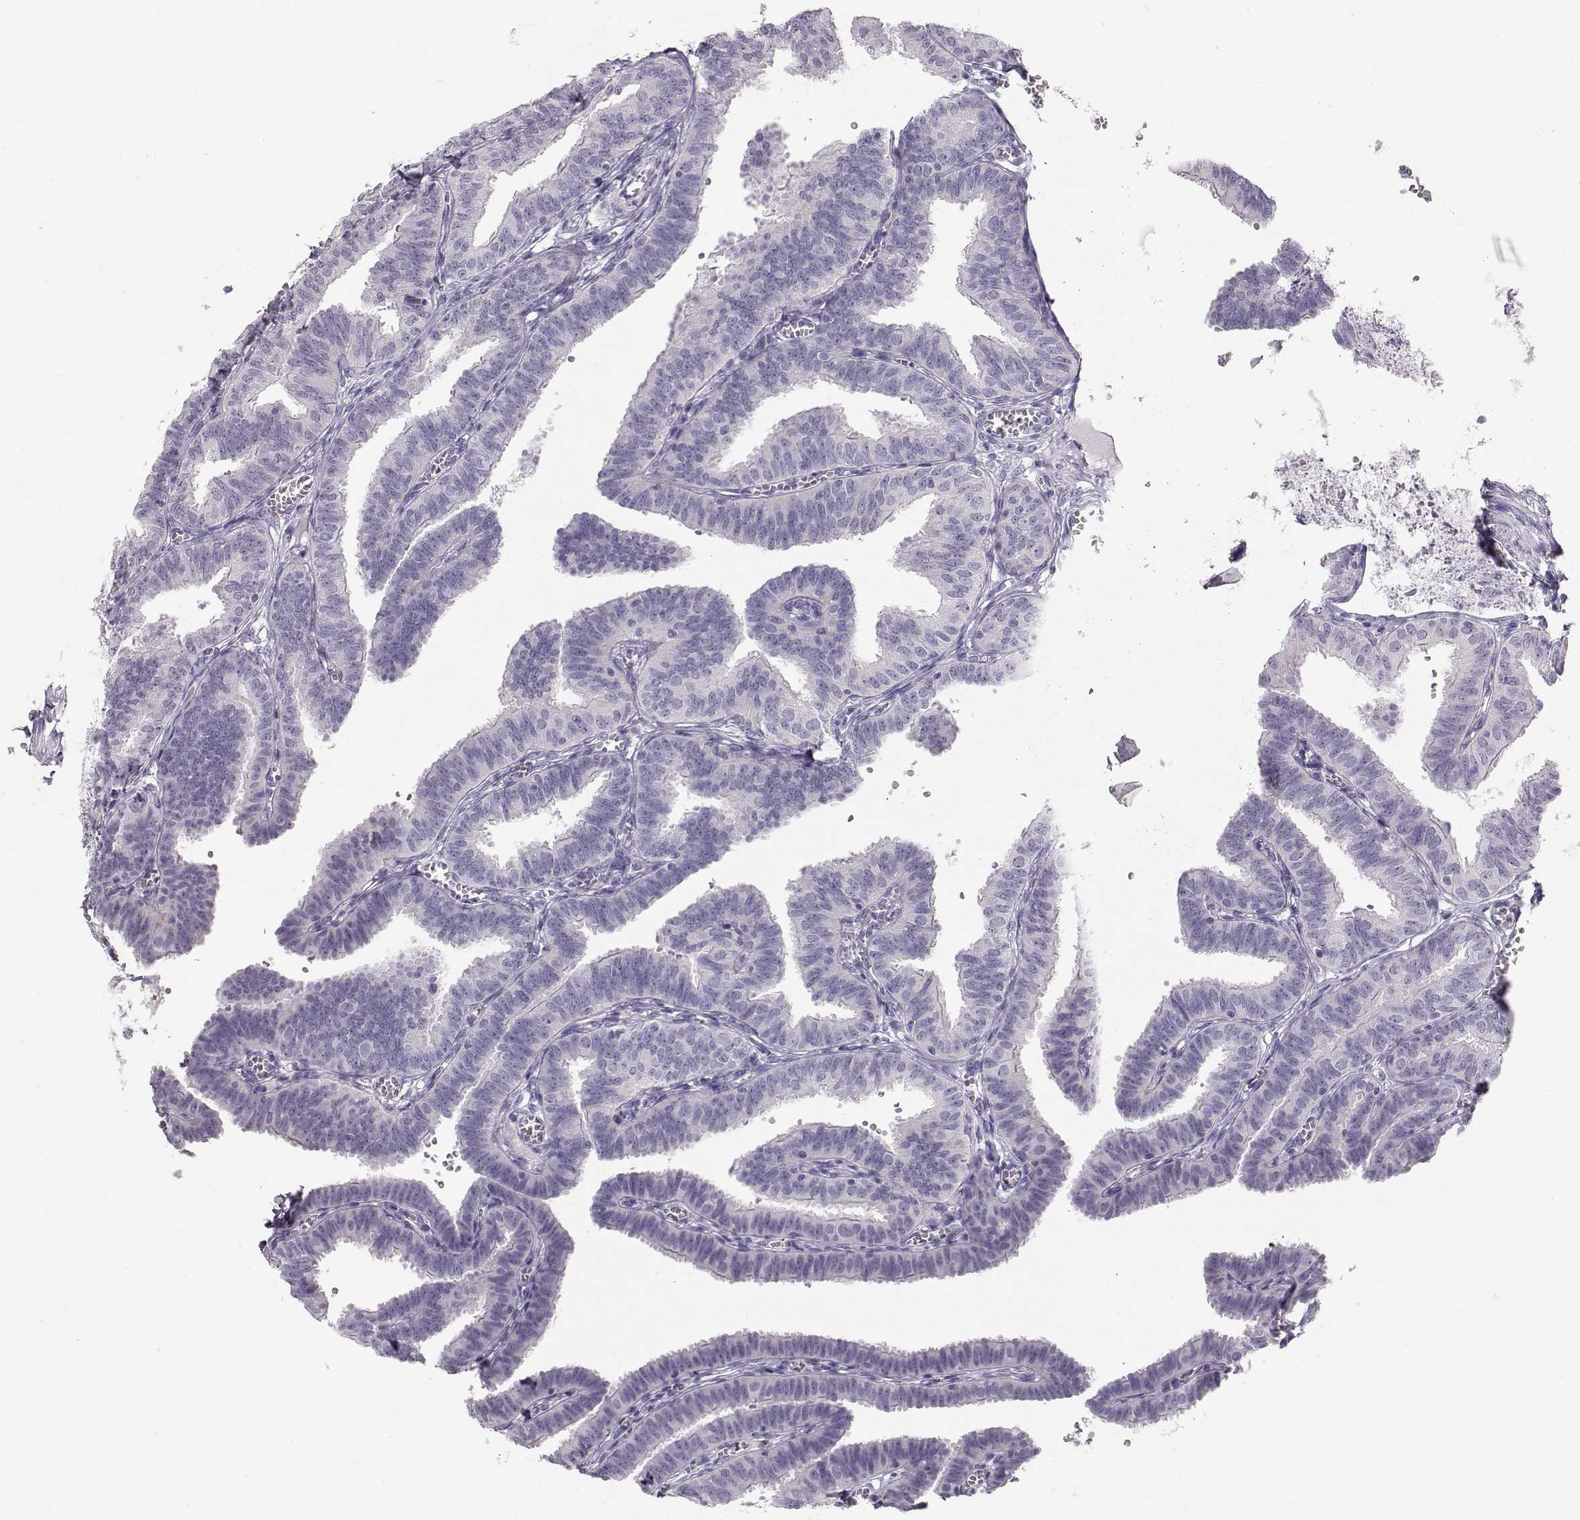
{"staining": {"intensity": "negative", "quantity": "none", "location": "none"}, "tissue": "fallopian tube", "cell_type": "Glandular cells", "image_type": "normal", "snomed": [{"axis": "morphology", "description": "Normal tissue, NOS"}, {"axis": "topography", "description": "Fallopian tube"}], "caption": "Immunohistochemistry (IHC) micrograph of normal fallopian tube: human fallopian tube stained with DAB exhibits no significant protein positivity in glandular cells.", "gene": "NUTM1", "patient": {"sex": "female", "age": 25}}